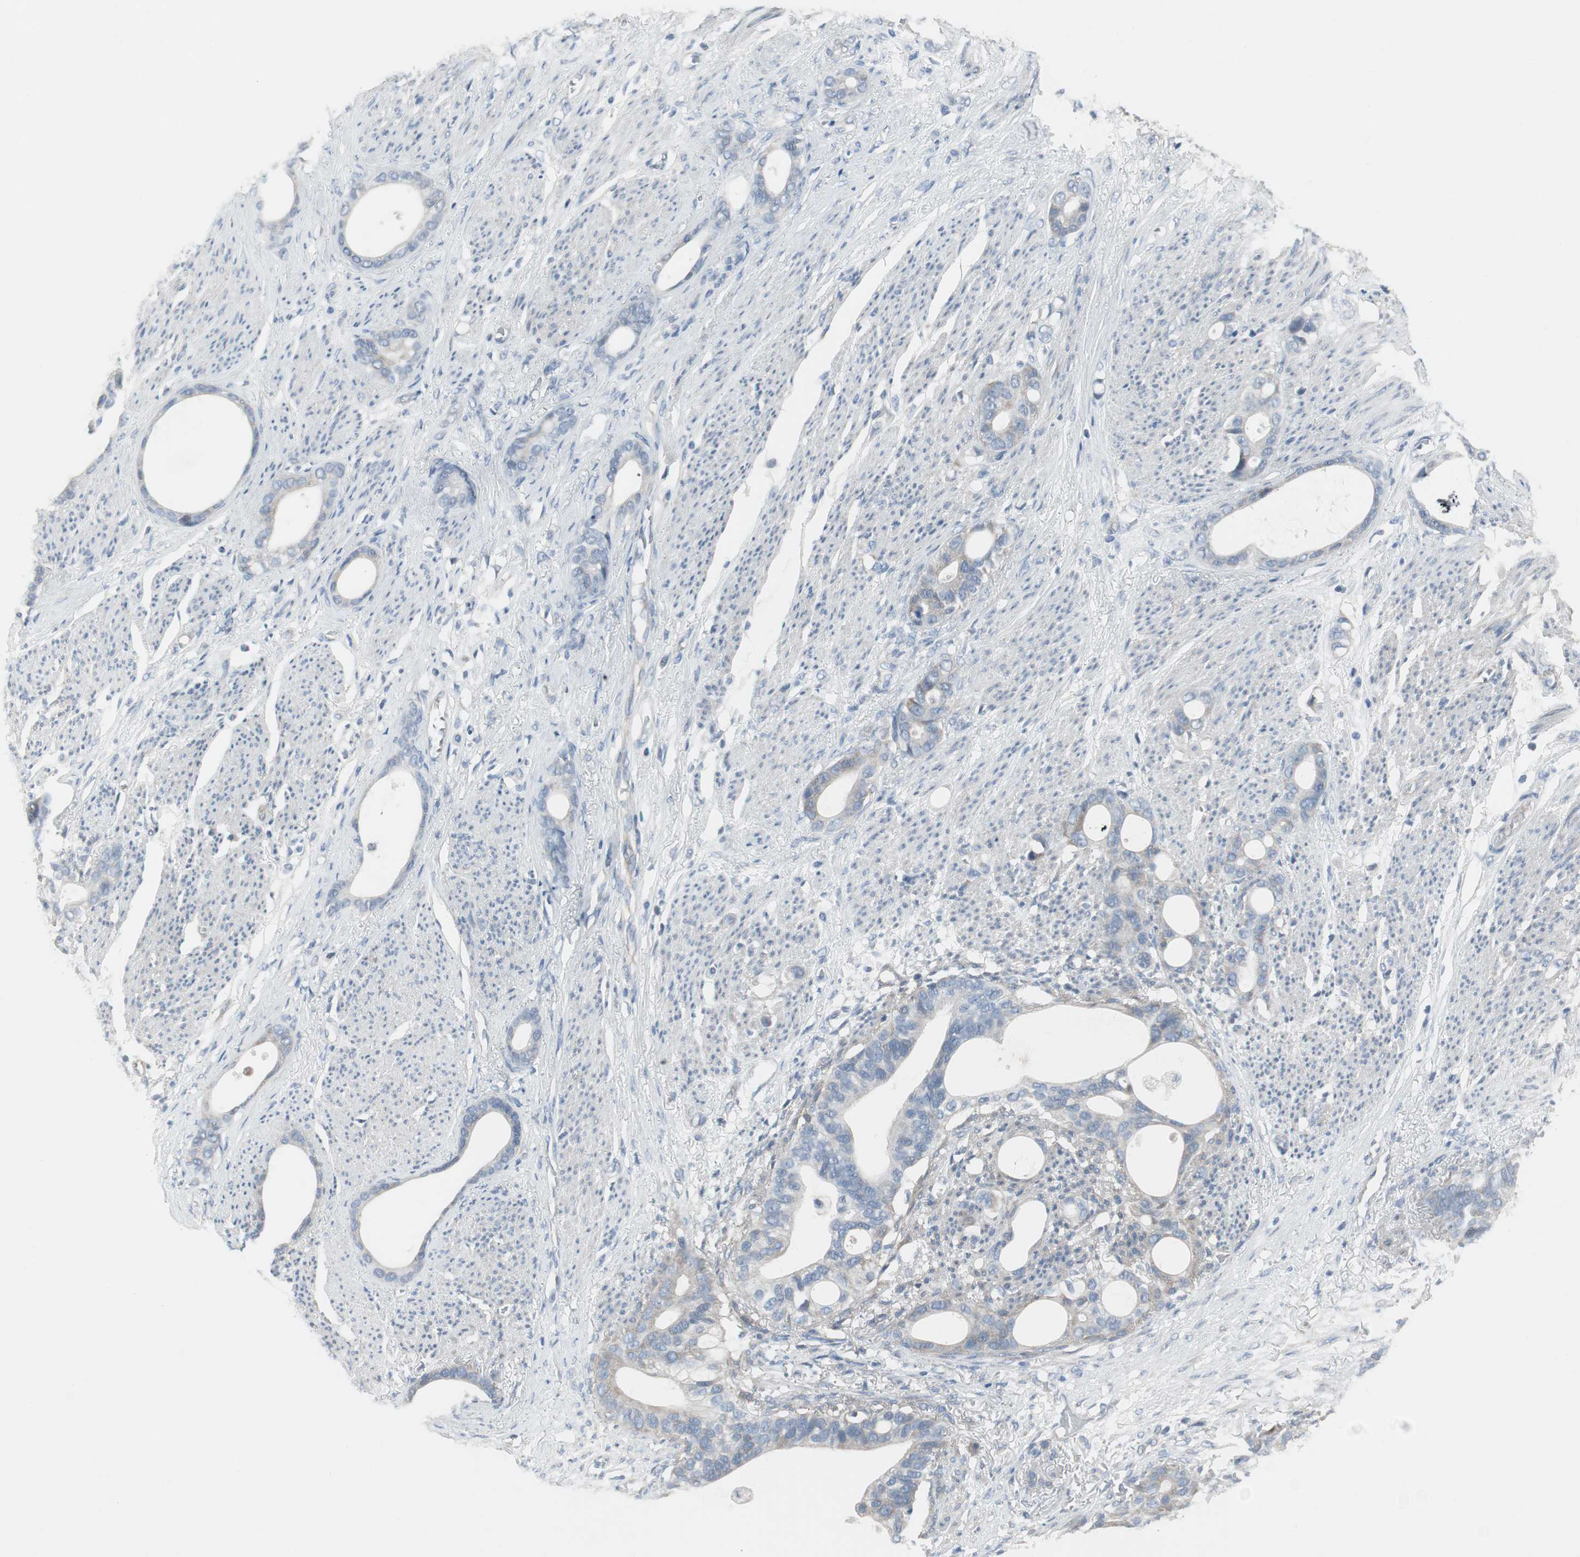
{"staining": {"intensity": "negative", "quantity": "none", "location": "none"}, "tissue": "stomach cancer", "cell_type": "Tumor cells", "image_type": "cancer", "snomed": [{"axis": "morphology", "description": "Adenocarcinoma, NOS"}, {"axis": "topography", "description": "Stomach"}], "caption": "Adenocarcinoma (stomach) was stained to show a protein in brown. There is no significant positivity in tumor cells.", "gene": "PIGR", "patient": {"sex": "female", "age": 75}}